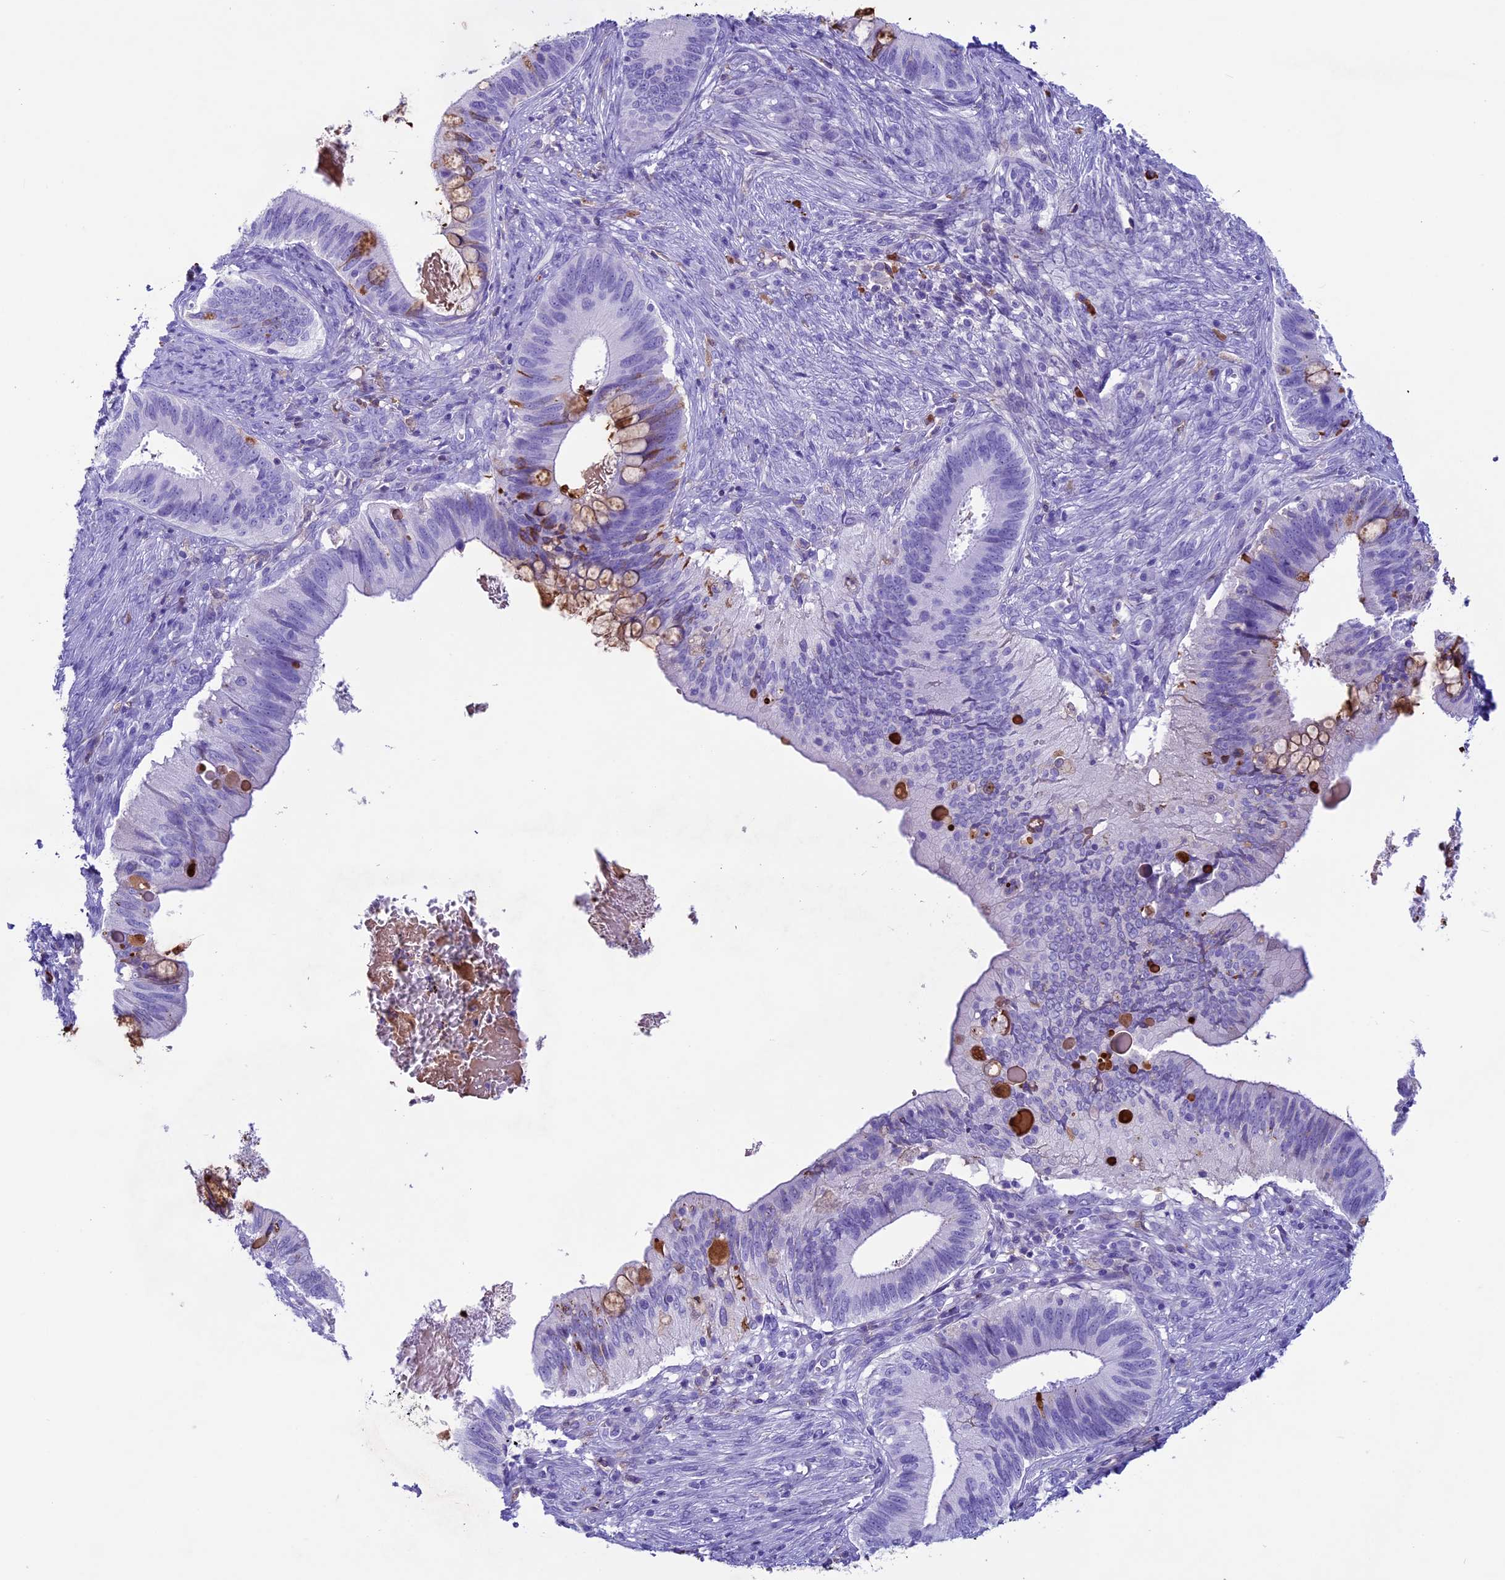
{"staining": {"intensity": "moderate", "quantity": "<25%", "location": "cytoplasmic/membranous"}, "tissue": "cervical cancer", "cell_type": "Tumor cells", "image_type": "cancer", "snomed": [{"axis": "morphology", "description": "Adenocarcinoma, NOS"}, {"axis": "topography", "description": "Cervix"}], "caption": "DAB (3,3'-diaminobenzidine) immunohistochemical staining of cervical cancer (adenocarcinoma) shows moderate cytoplasmic/membranous protein expression in approximately <25% of tumor cells.", "gene": "IGSF6", "patient": {"sex": "female", "age": 42}}